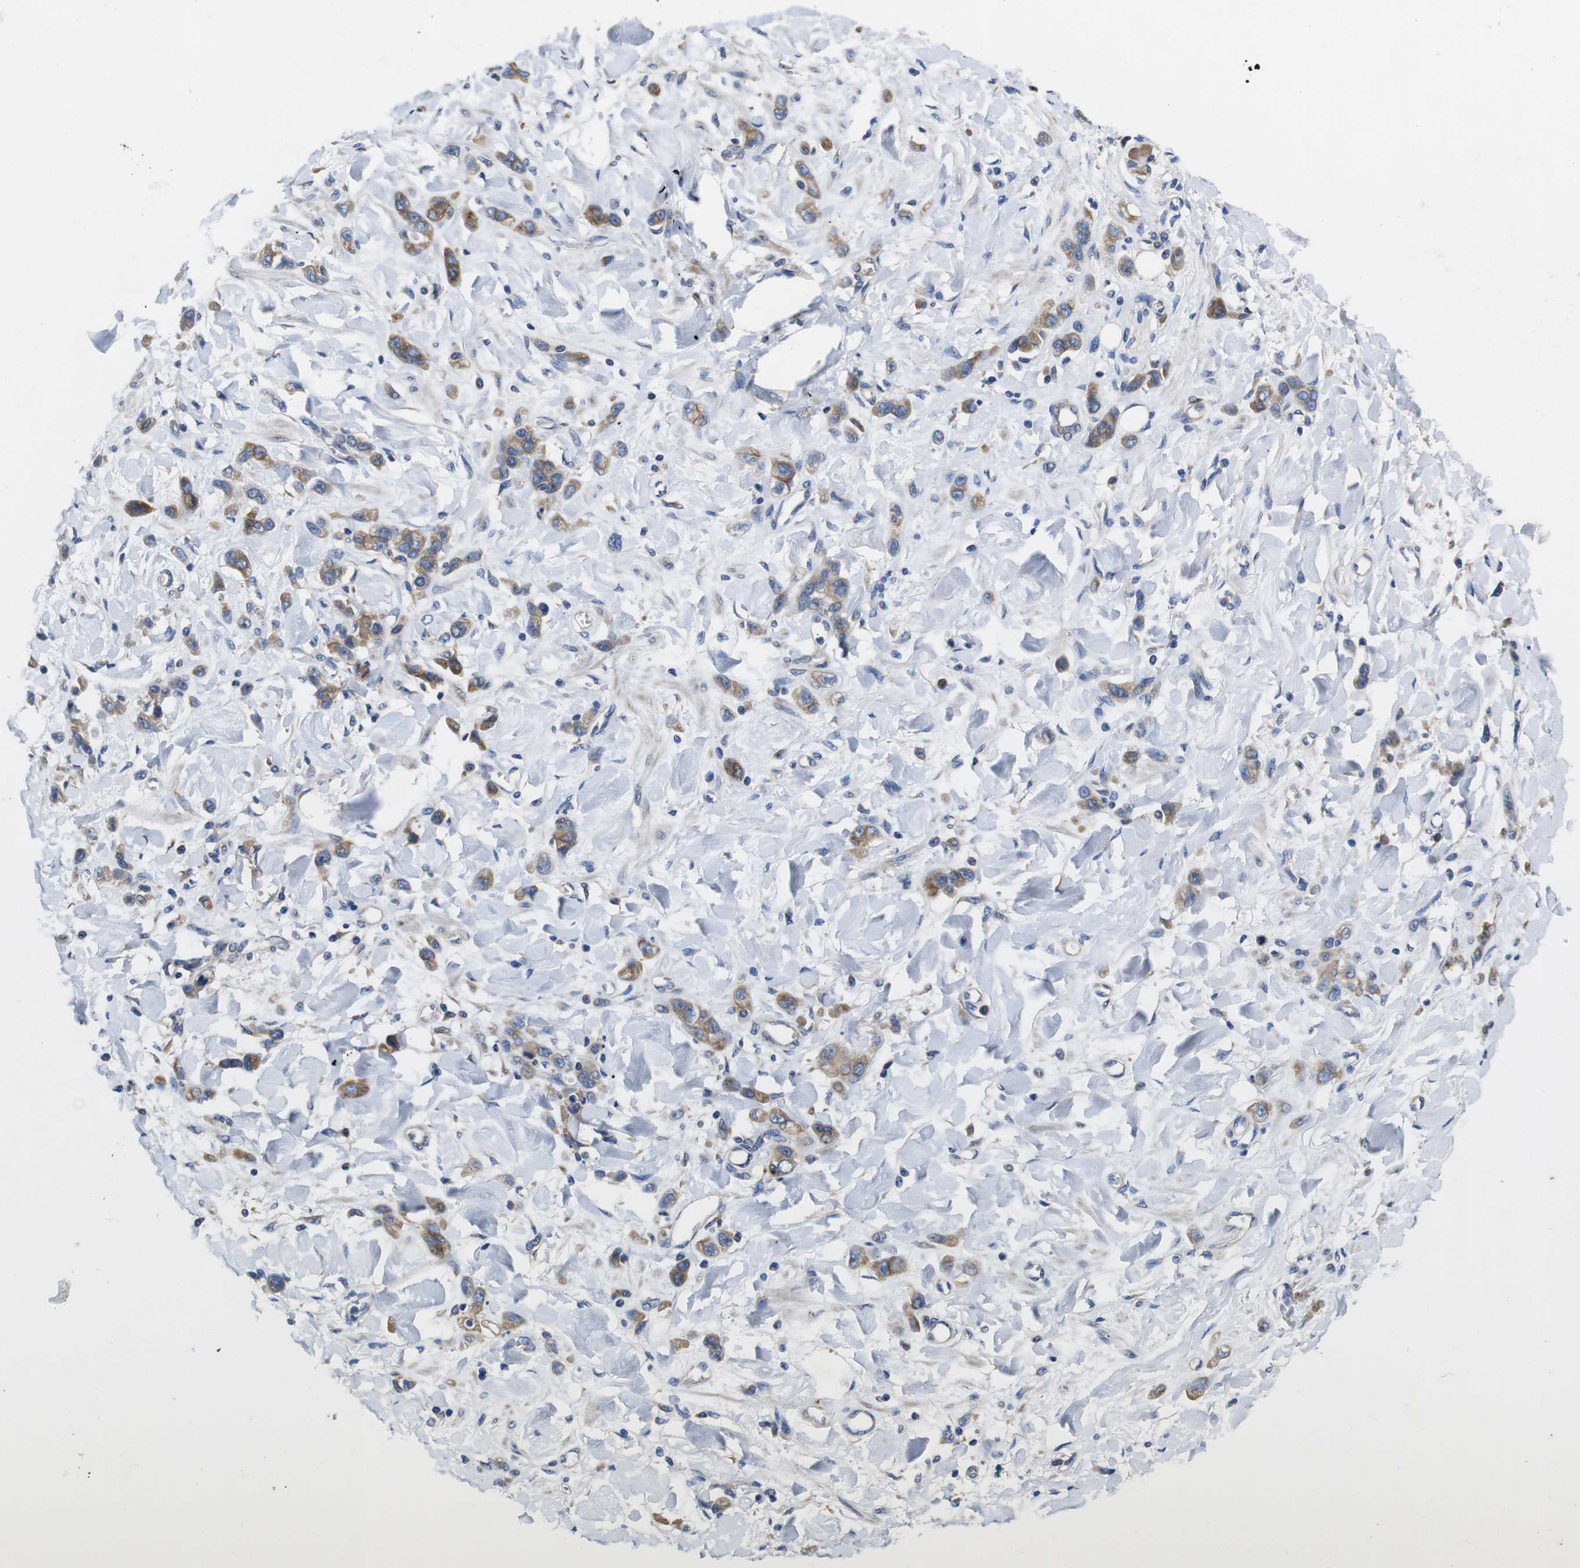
{"staining": {"intensity": "moderate", "quantity": ">75%", "location": "cytoplasmic/membranous"}, "tissue": "stomach cancer", "cell_type": "Tumor cells", "image_type": "cancer", "snomed": [{"axis": "morphology", "description": "Normal tissue, NOS"}, {"axis": "morphology", "description": "Adenocarcinoma, NOS"}, {"axis": "topography", "description": "Stomach"}], "caption": "This micrograph reveals immunohistochemistry staining of human stomach adenocarcinoma, with medium moderate cytoplasmic/membranous staining in approximately >75% of tumor cells.", "gene": "MARCHF7", "patient": {"sex": "male", "age": 82}}